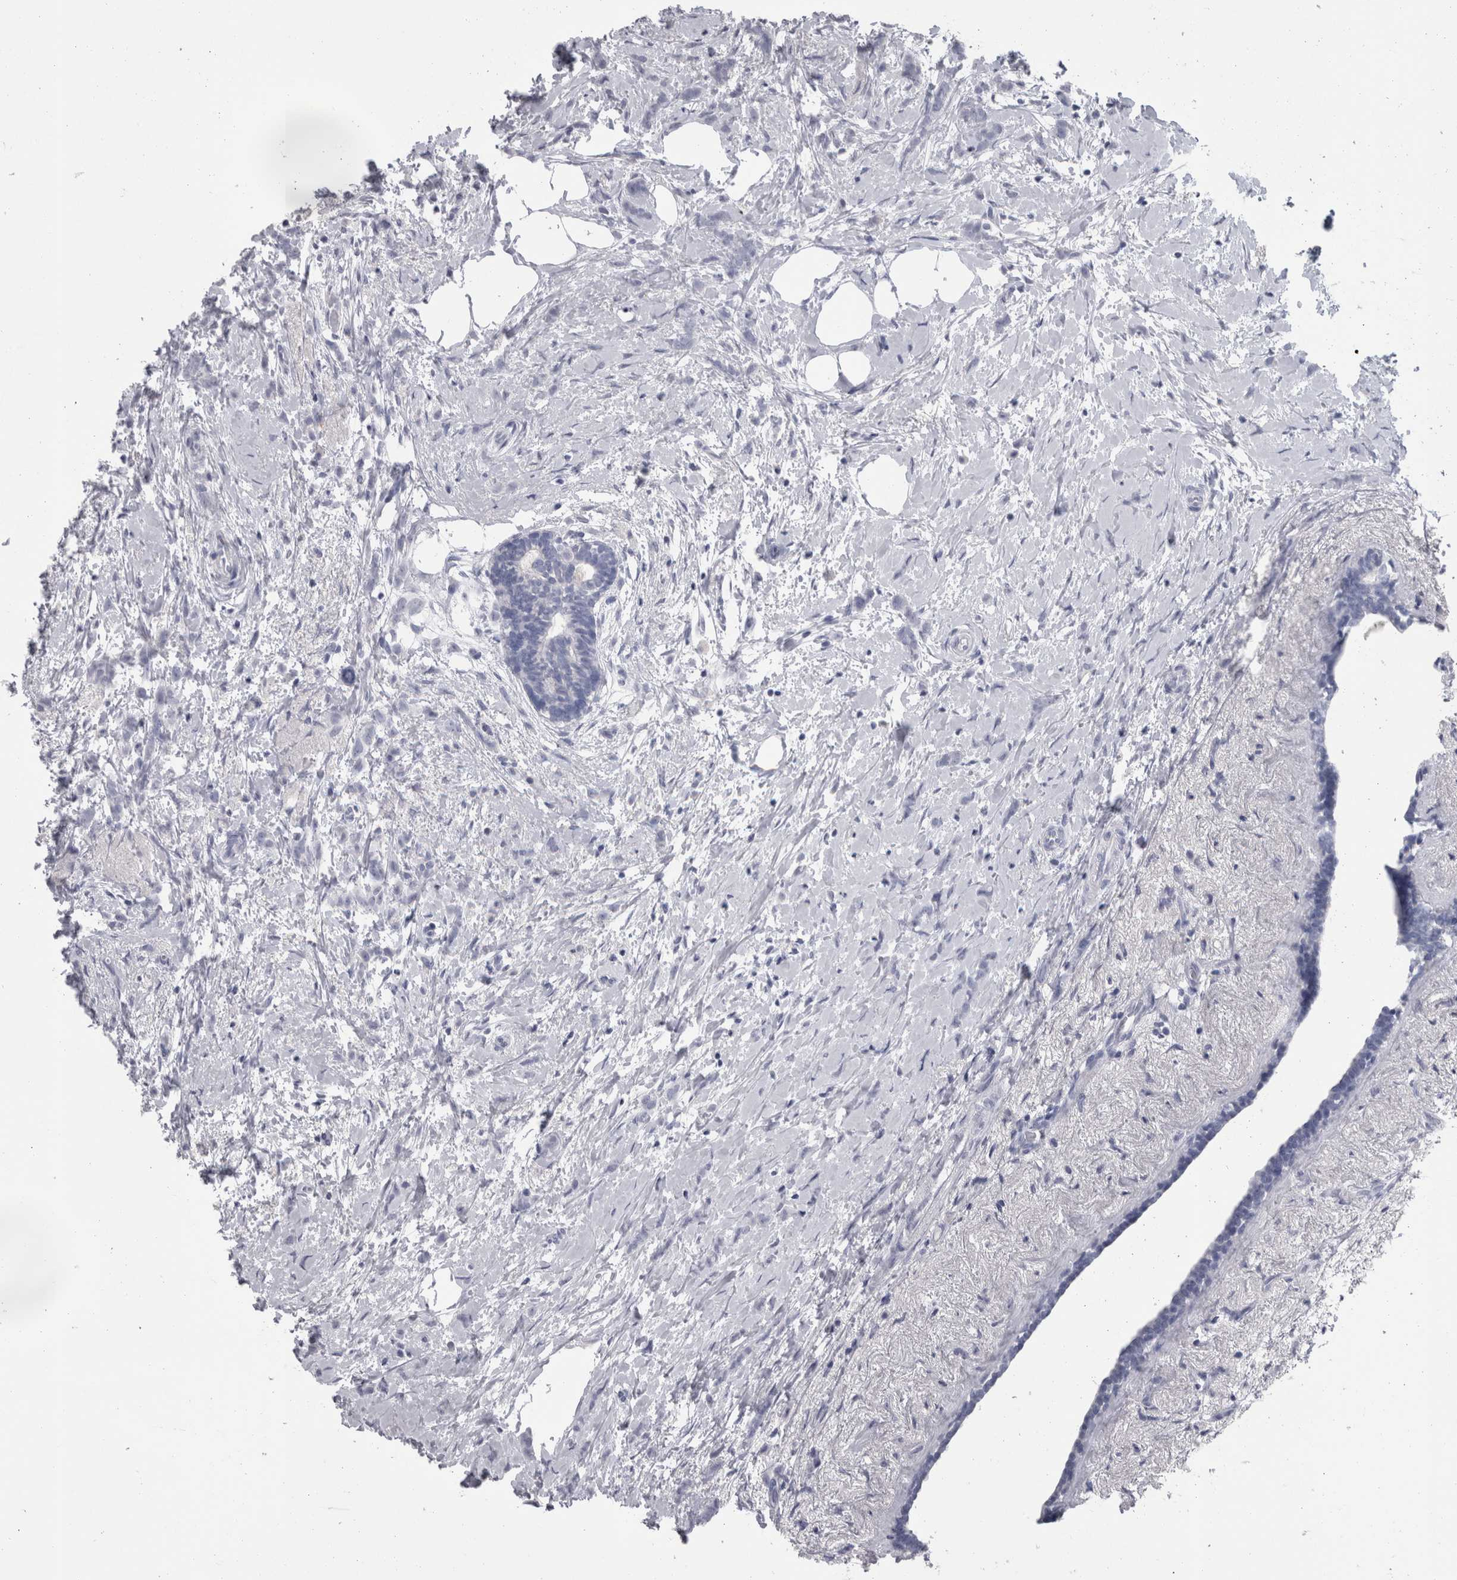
{"staining": {"intensity": "negative", "quantity": "none", "location": "none"}, "tissue": "breast cancer", "cell_type": "Tumor cells", "image_type": "cancer", "snomed": [{"axis": "morphology", "description": "Lobular carcinoma, in situ"}, {"axis": "morphology", "description": "Lobular carcinoma"}, {"axis": "topography", "description": "Breast"}], "caption": "An immunohistochemistry photomicrograph of breast lobular carcinoma is shown. There is no staining in tumor cells of breast lobular carcinoma.", "gene": "PTH", "patient": {"sex": "female", "age": 41}}